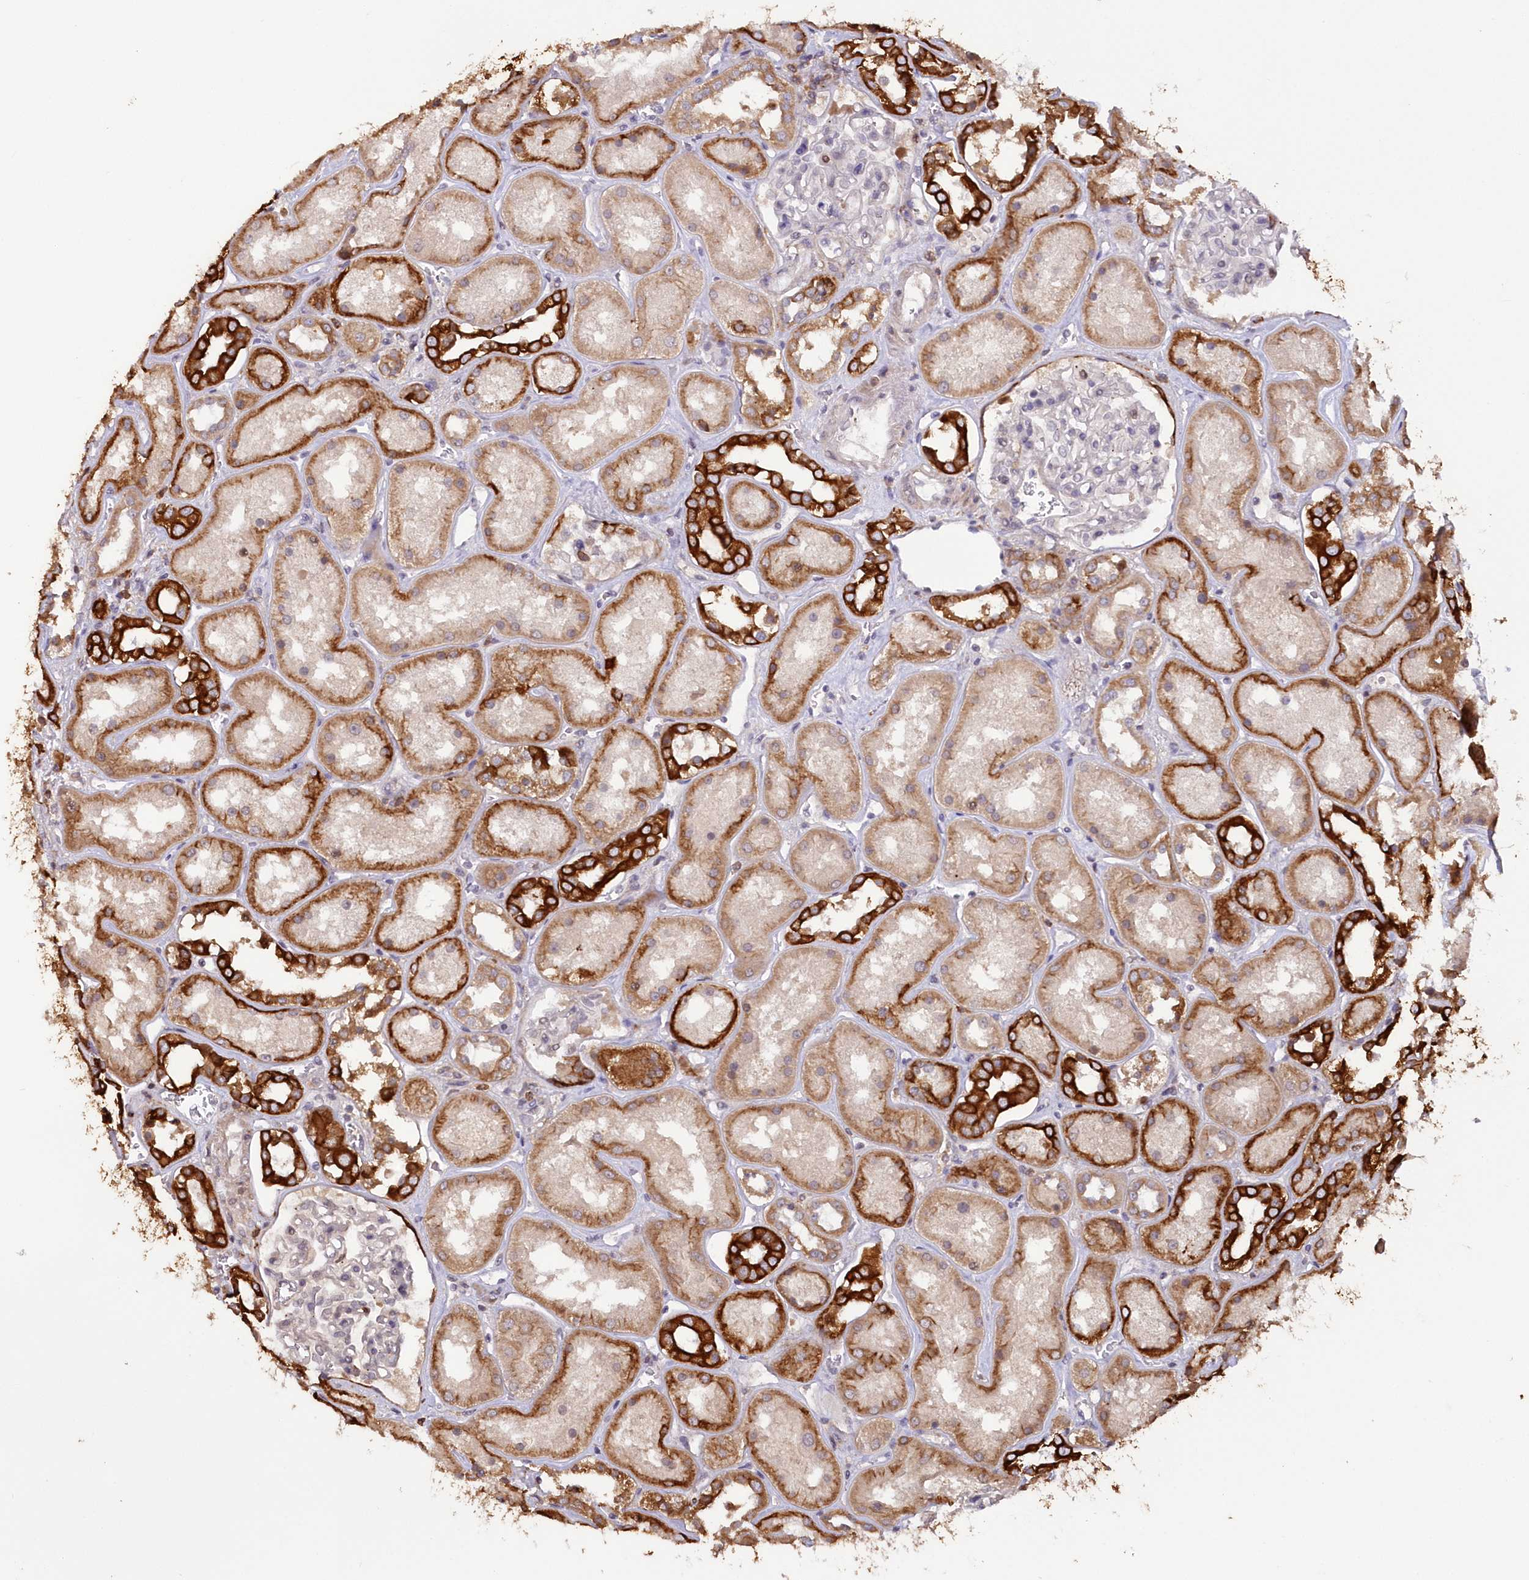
{"staining": {"intensity": "negative", "quantity": "none", "location": "none"}, "tissue": "kidney", "cell_type": "Cells in glomeruli", "image_type": "normal", "snomed": [{"axis": "morphology", "description": "Normal tissue, NOS"}, {"axis": "topography", "description": "Kidney"}], "caption": "Immunohistochemical staining of benign human kidney exhibits no significant staining in cells in glomeruli. Brightfield microscopy of immunohistochemistry stained with DAB (brown) and hematoxylin (blue), captured at high magnification.", "gene": "SNED1", "patient": {"sex": "male", "age": 70}}